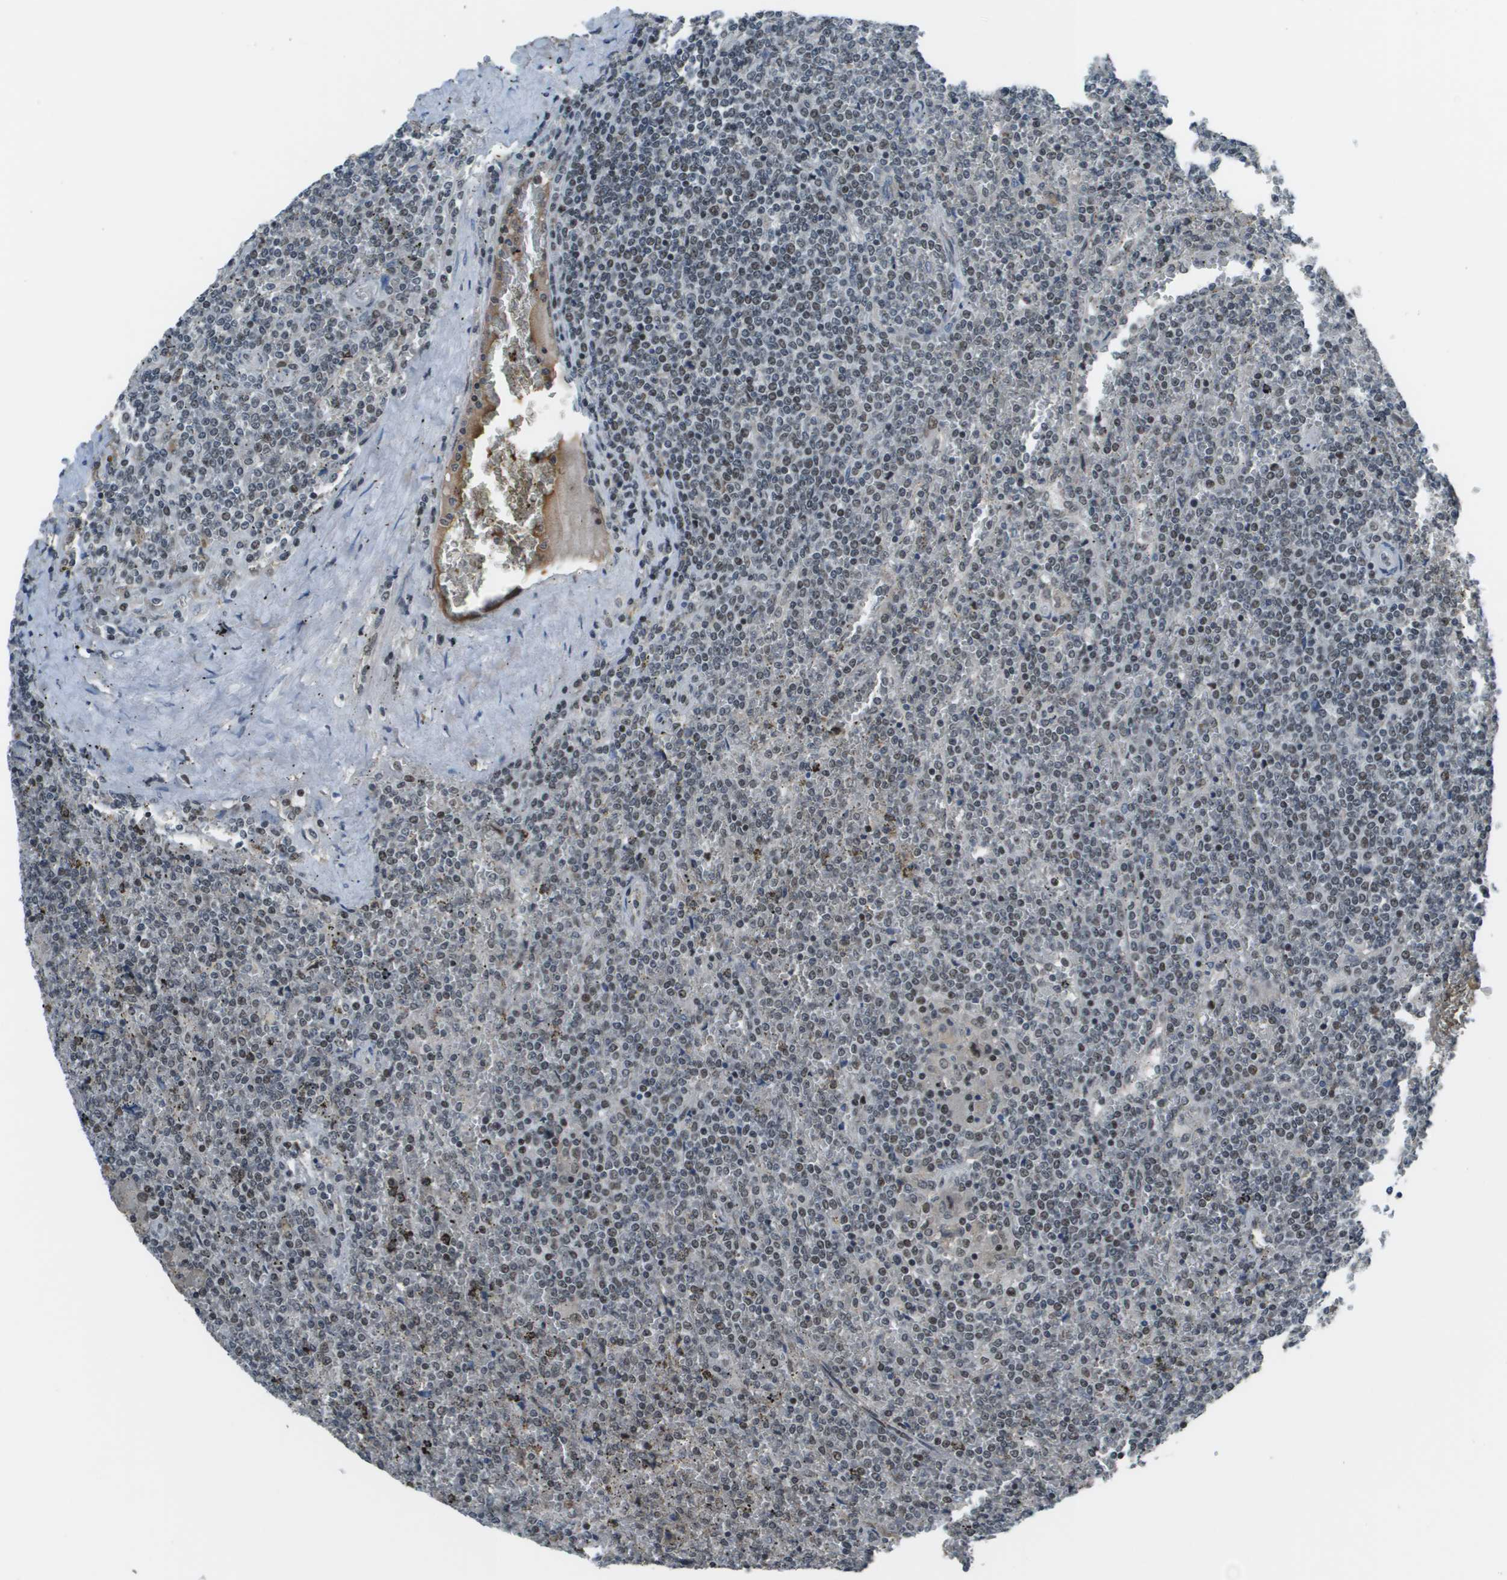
{"staining": {"intensity": "weak", "quantity": "25%-75%", "location": "nuclear"}, "tissue": "lymphoma", "cell_type": "Tumor cells", "image_type": "cancer", "snomed": [{"axis": "morphology", "description": "Malignant lymphoma, non-Hodgkin's type, Low grade"}, {"axis": "topography", "description": "Spleen"}], "caption": "Immunohistochemical staining of human lymphoma shows low levels of weak nuclear positivity in about 25%-75% of tumor cells.", "gene": "THRAP3", "patient": {"sex": "female", "age": 19}}